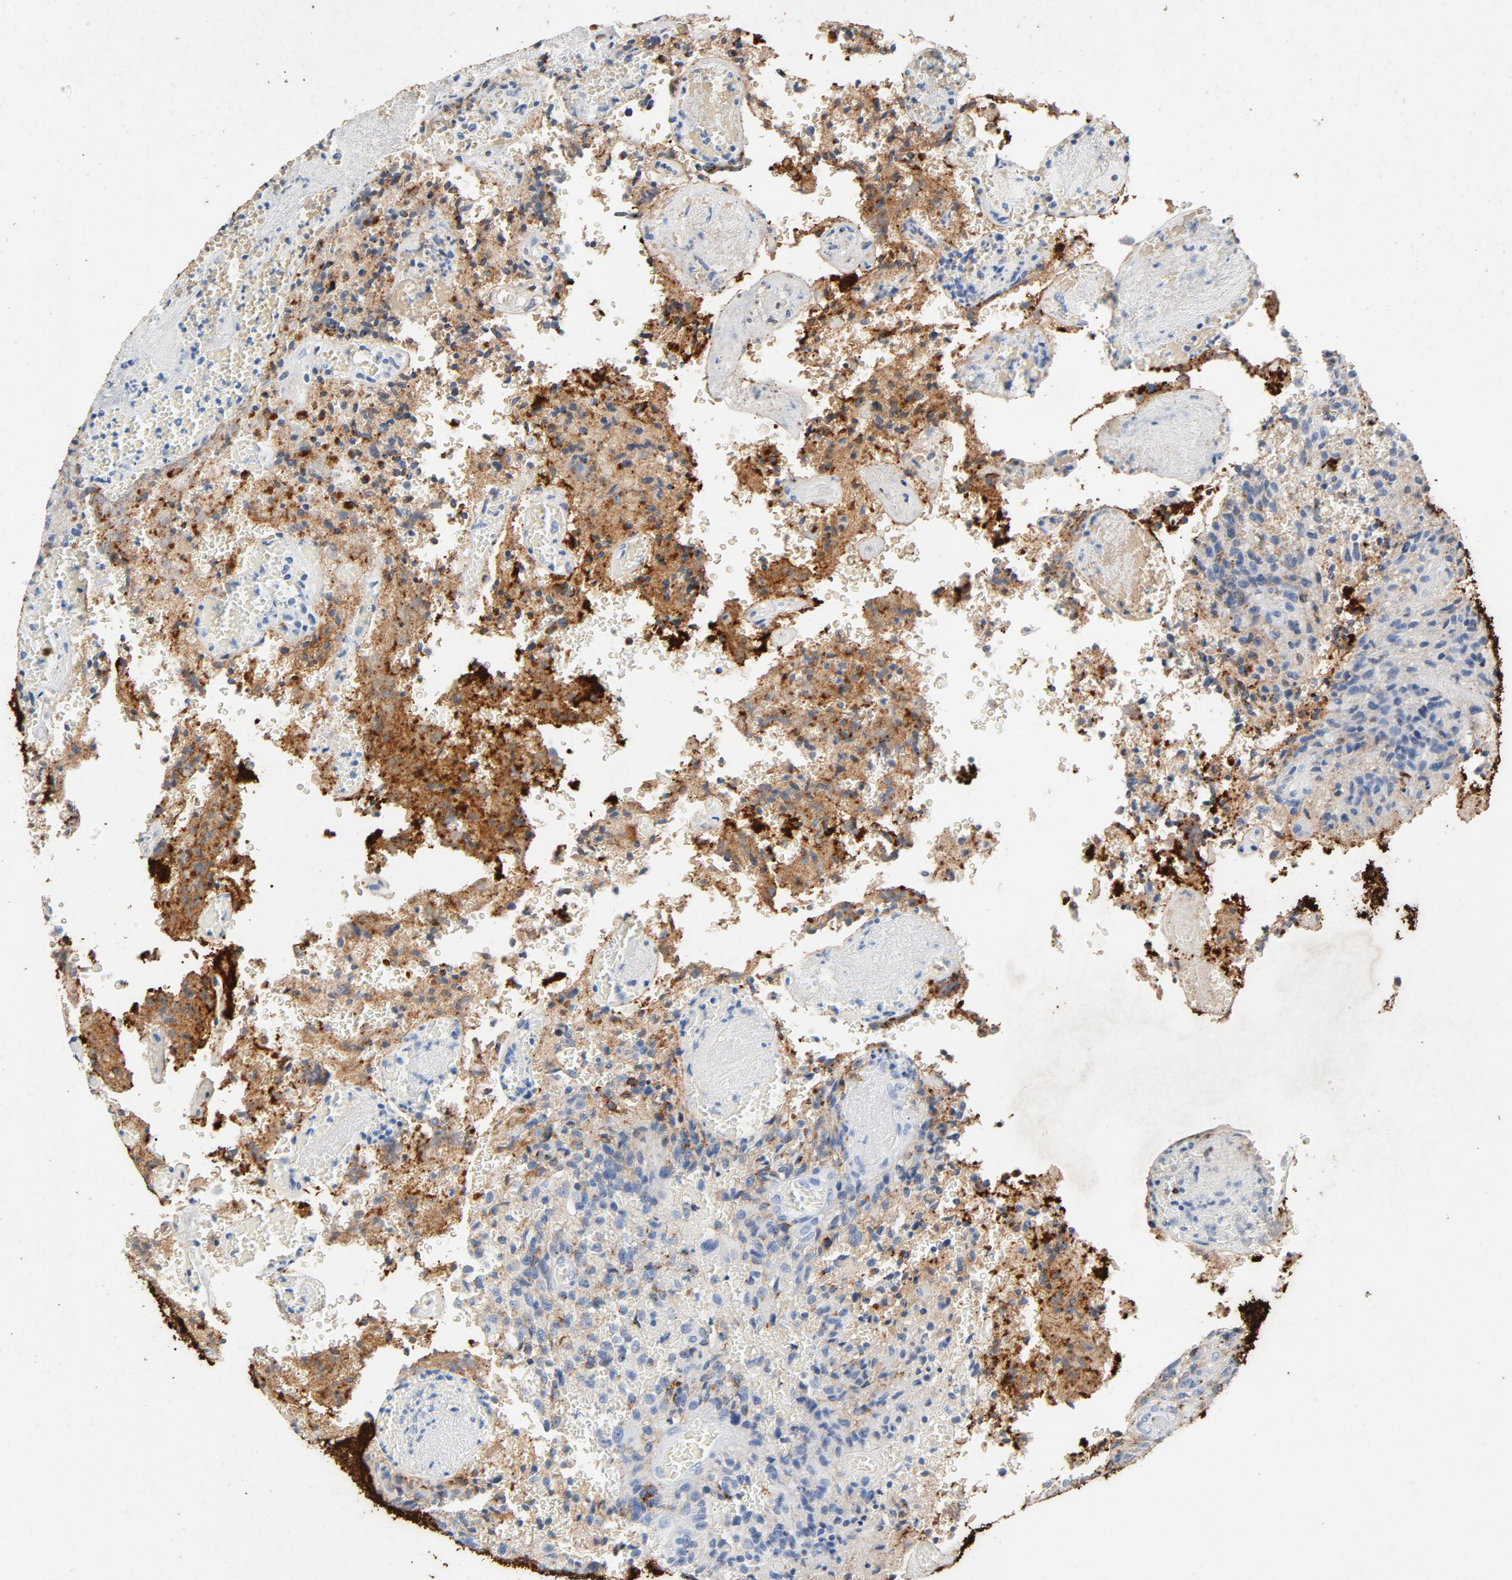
{"staining": {"intensity": "moderate", "quantity": "25%-75%", "location": "cytoplasmic/membranous"}, "tissue": "glioma", "cell_type": "Tumor cells", "image_type": "cancer", "snomed": [{"axis": "morphology", "description": "Normal tissue, NOS"}, {"axis": "morphology", "description": "Glioma, malignant, High grade"}, {"axis": "topography", "description": "Cerebral cortex"}], "caption": "A brown stain shows moderate cytoplasmic/membranous expression of a protein in malignant glioma (high-grade) tumor cells.", "gene": "PTPRB", "patient": {"sex": "male", "age": 56}}